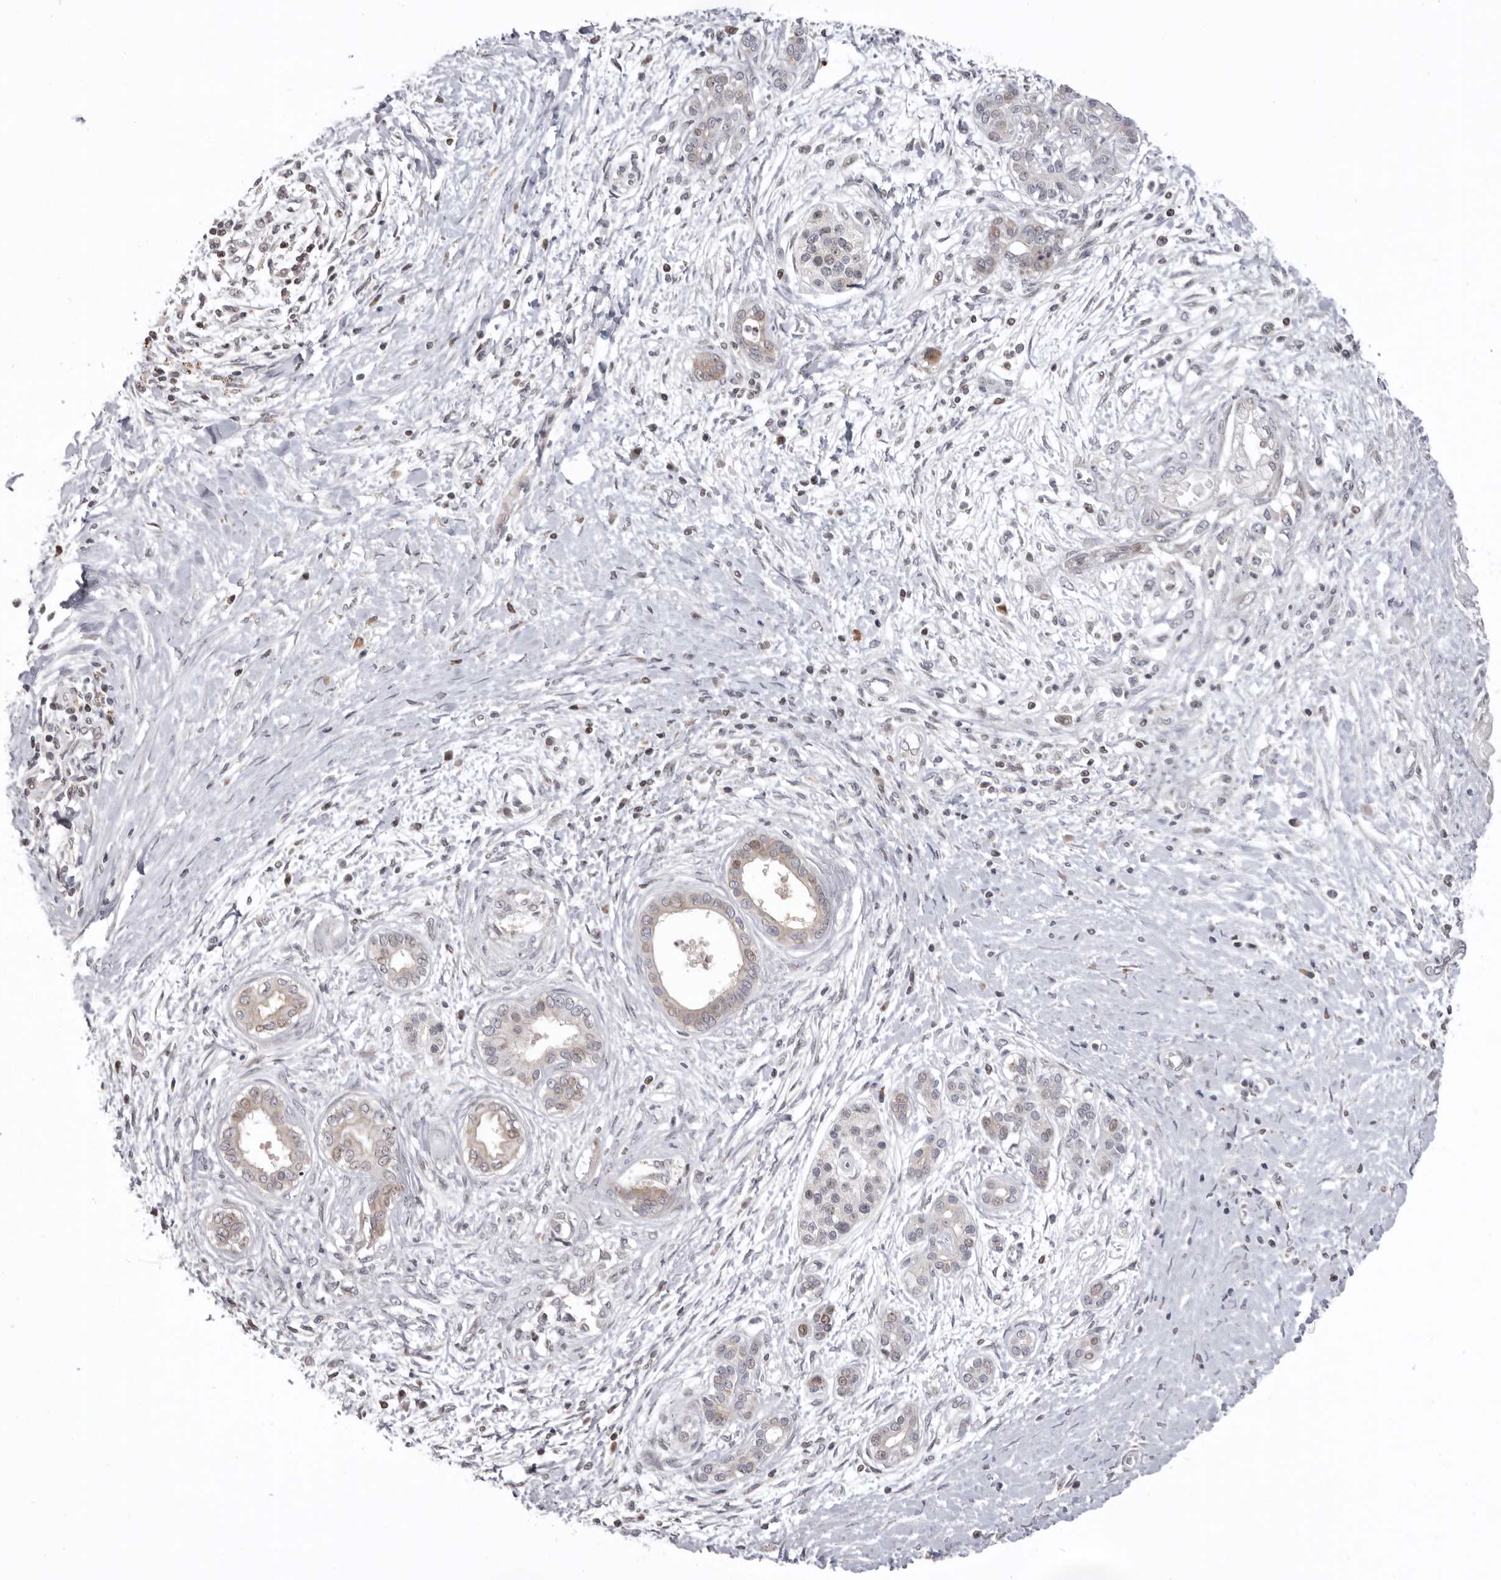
{"staining": {"intensity": "moderate", "quantity": "<25%", "location": "nuclear"}, "tissue": "pancreatic cancer", "cell_type": "Tumor cells", "image_type": "cancer", "snomed": [{"axis": "morphology", "description": "Adenocarcinoma, NOS"}, {"axis": "topography", "description": "Pancreas"}], "caption": "This is an image of immunohistochemistry (IHC) staining of pancreatic cancer, which shows moderate expression in the nuclear of tumor cells.", "gene": "AZIN1", "patient": {"sex": "male", "age": 58}}